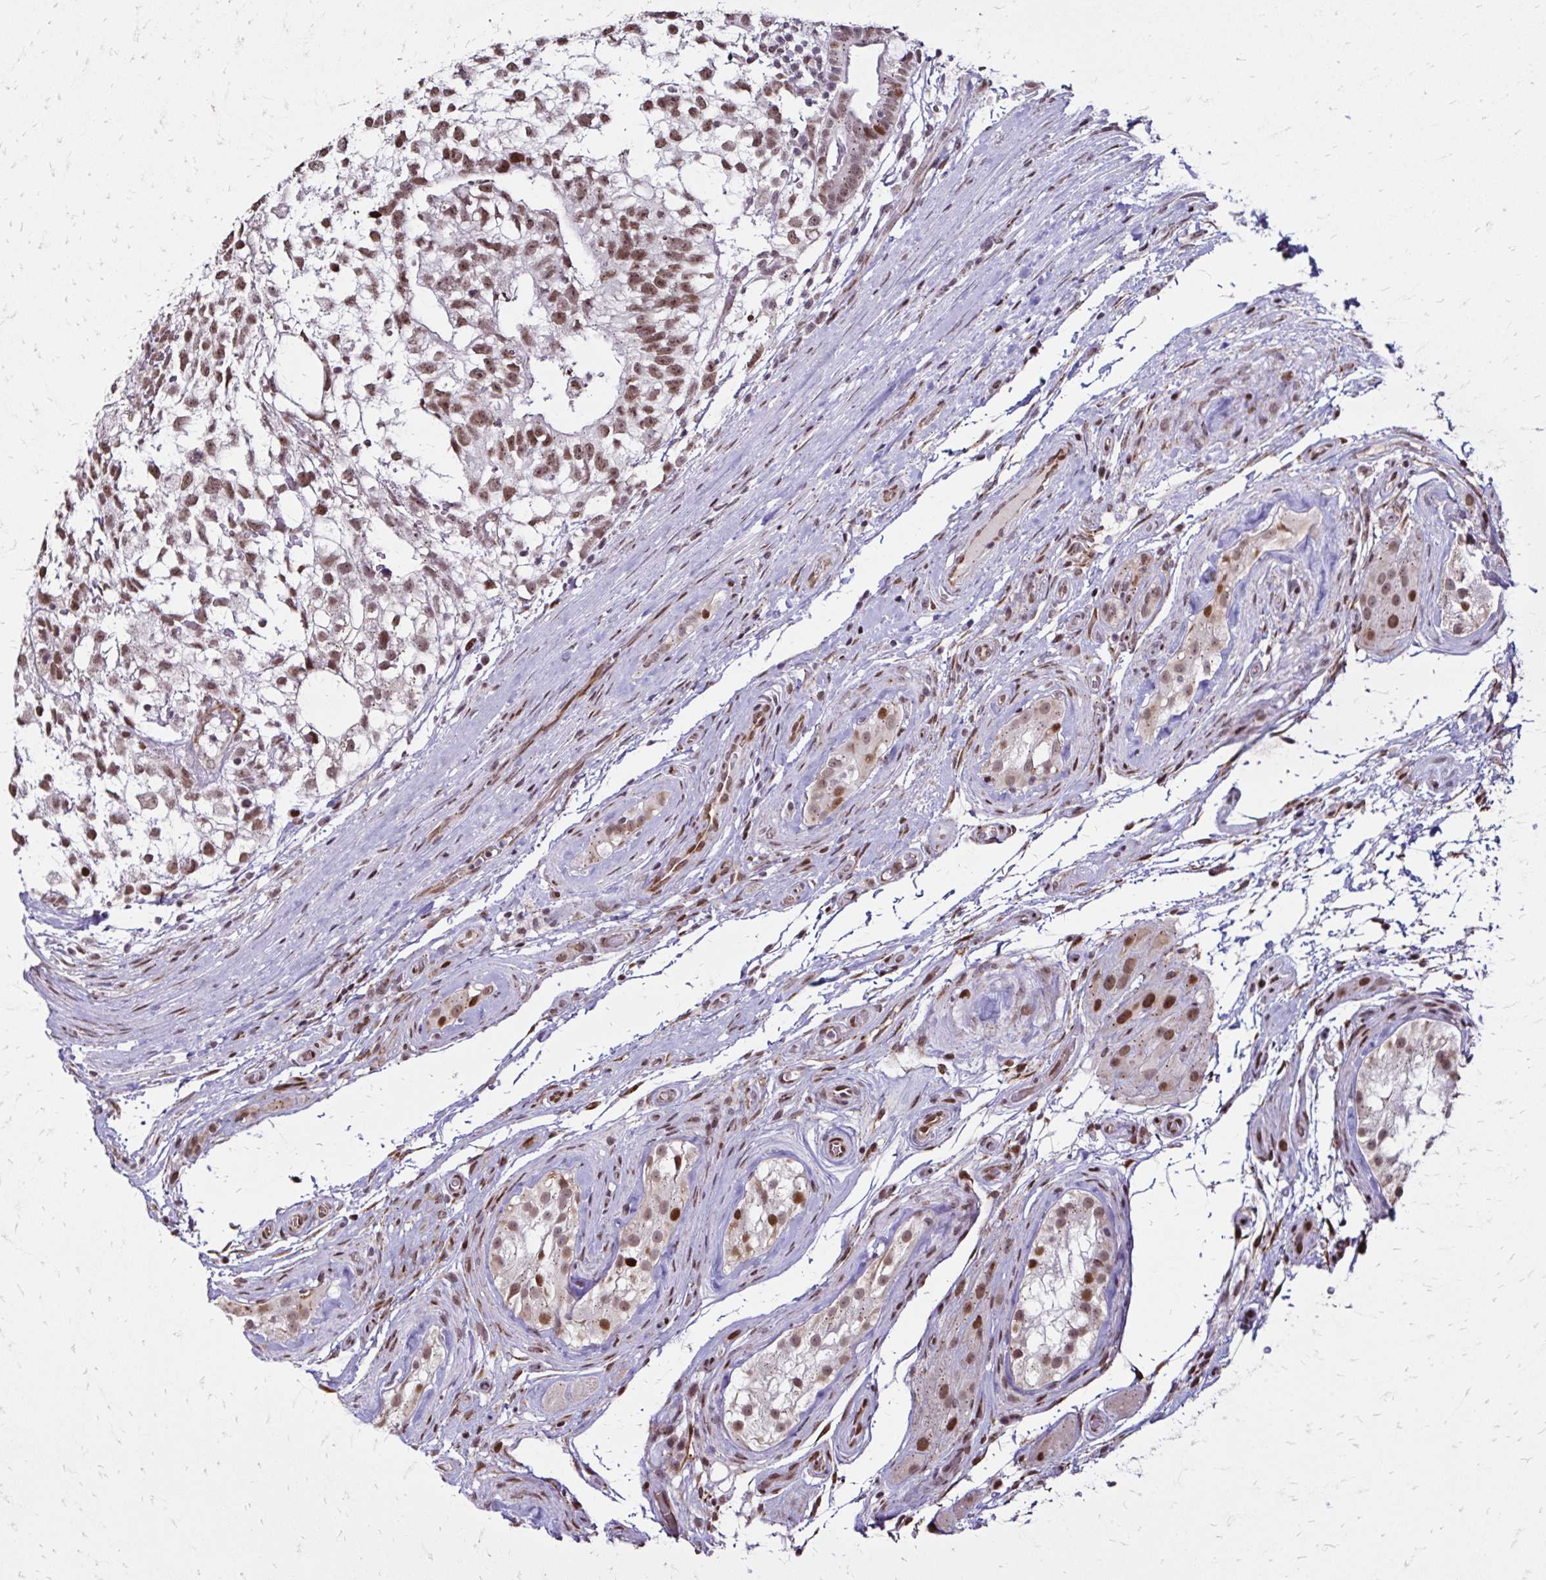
{"staining": {"intensity": "moderate", "quantity": ">75%", "location": "nuclear"}, "tissue": "testis cancer", "cell_type": "Tumor cells", "image_type": "cancer", "snomed": [{"axis": "morphology", "description": "Seminoma, NOS"}, {"axis": "morphology", "description": "Carcinoma, Embryonal, NOS"}, {"axis": "topography", "description": "Testis"}], "caption": "Testis embryonal carcinoma stained with a protein marker displays moderate staining in tumor cells.", "gene": "TOB1", "patient": {"sex": "male", "age": 41}}